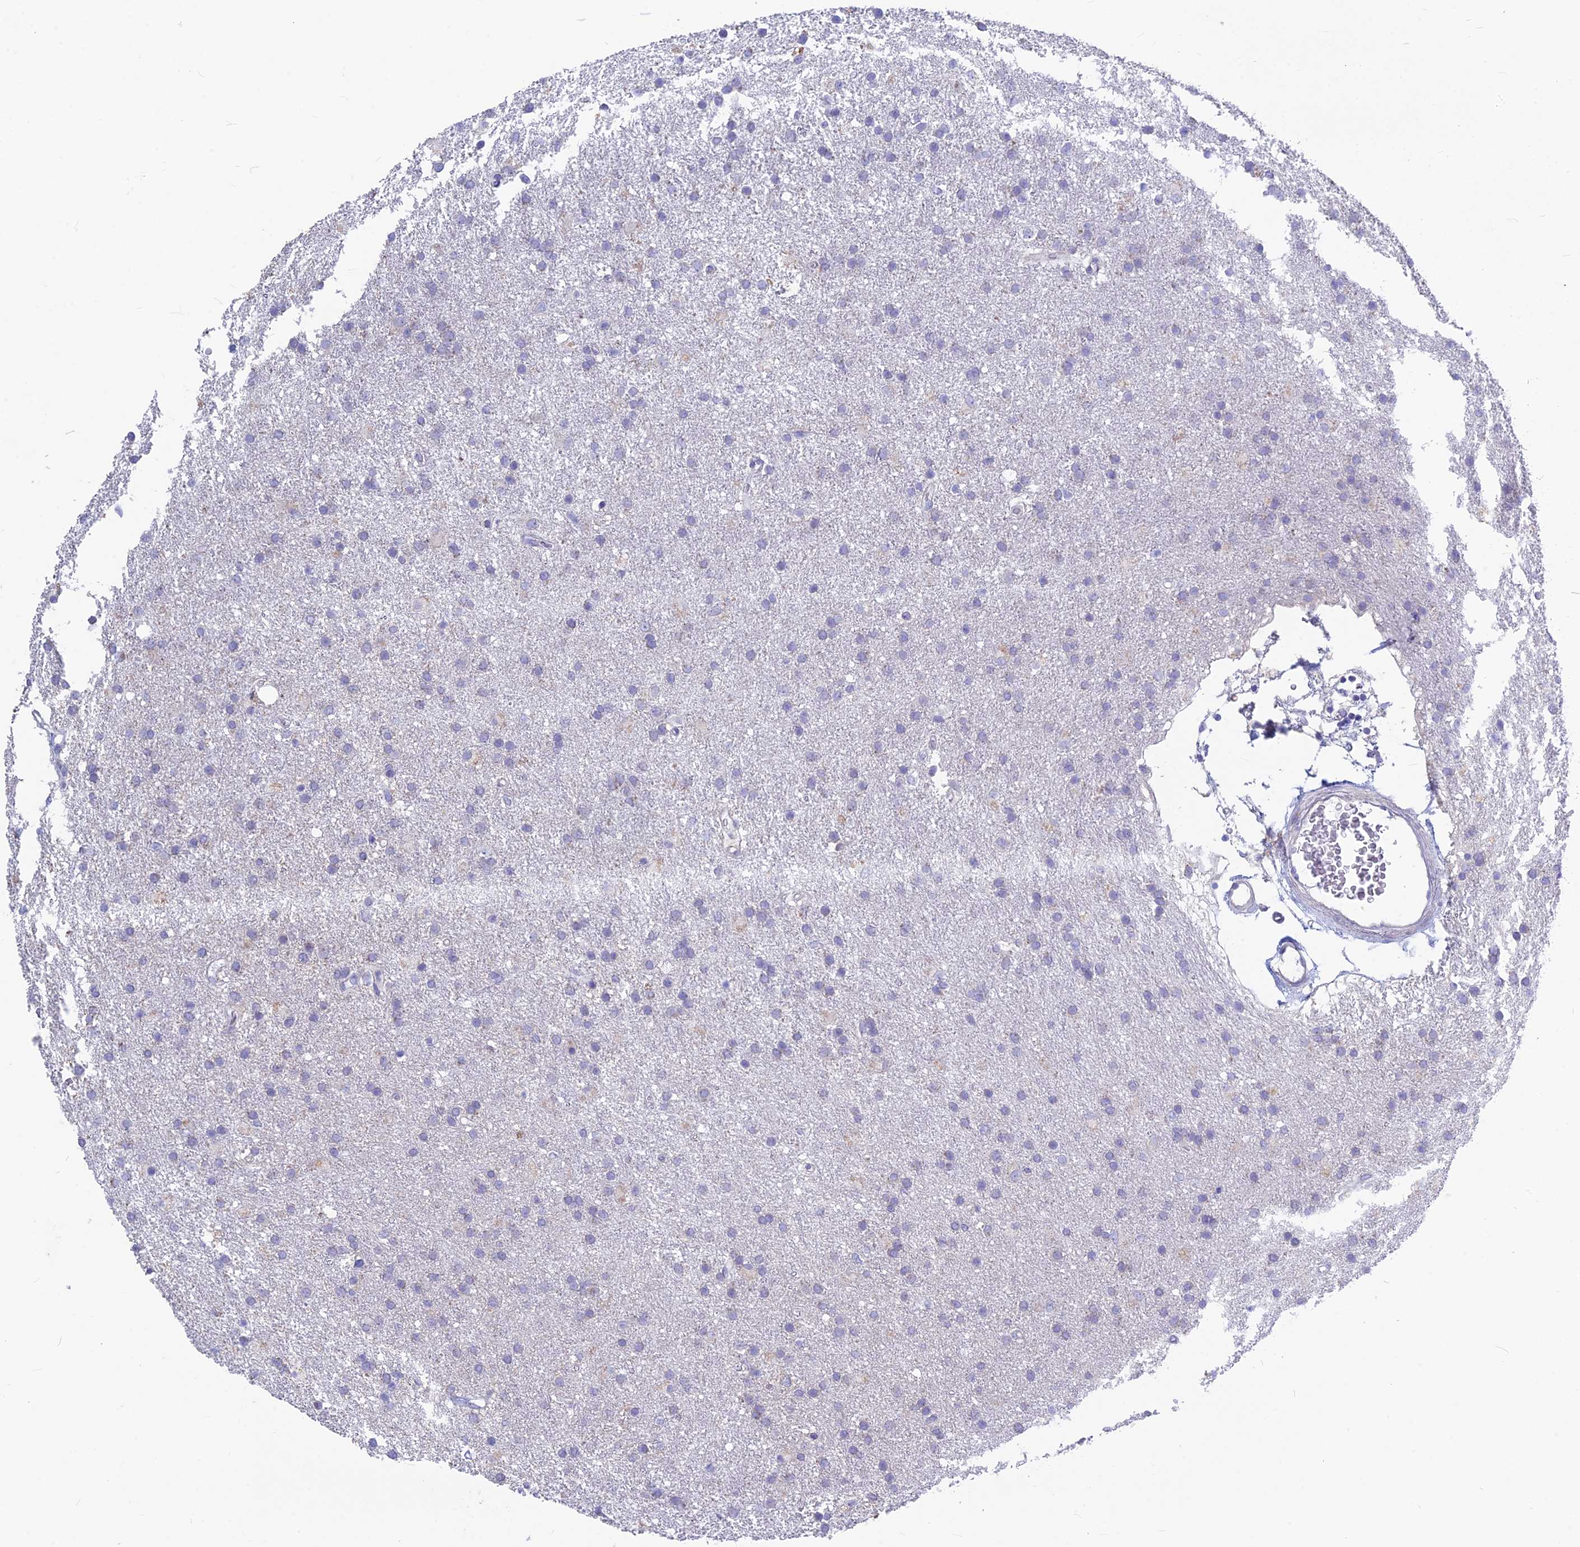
{"staining": {"intensity": "negative", "quantity": "none", "location": "none"}, "tissue": "glioma", "cell_type": "Tumor cells", "image_type": "cancer", "snomed": [{"axis": "morphology", "description": "Glioma, malignant, High grade"}, {"axis": "topography", "description": "Brain"}], "caption": "High magnification brightfield microscopy of glioma stained with DAB (brown) and counterstained with hematoxylin (blue): tumor cells show no significant positivity.", "gene": "SNTN", "patient": {"sex": "male", "age": 77}}